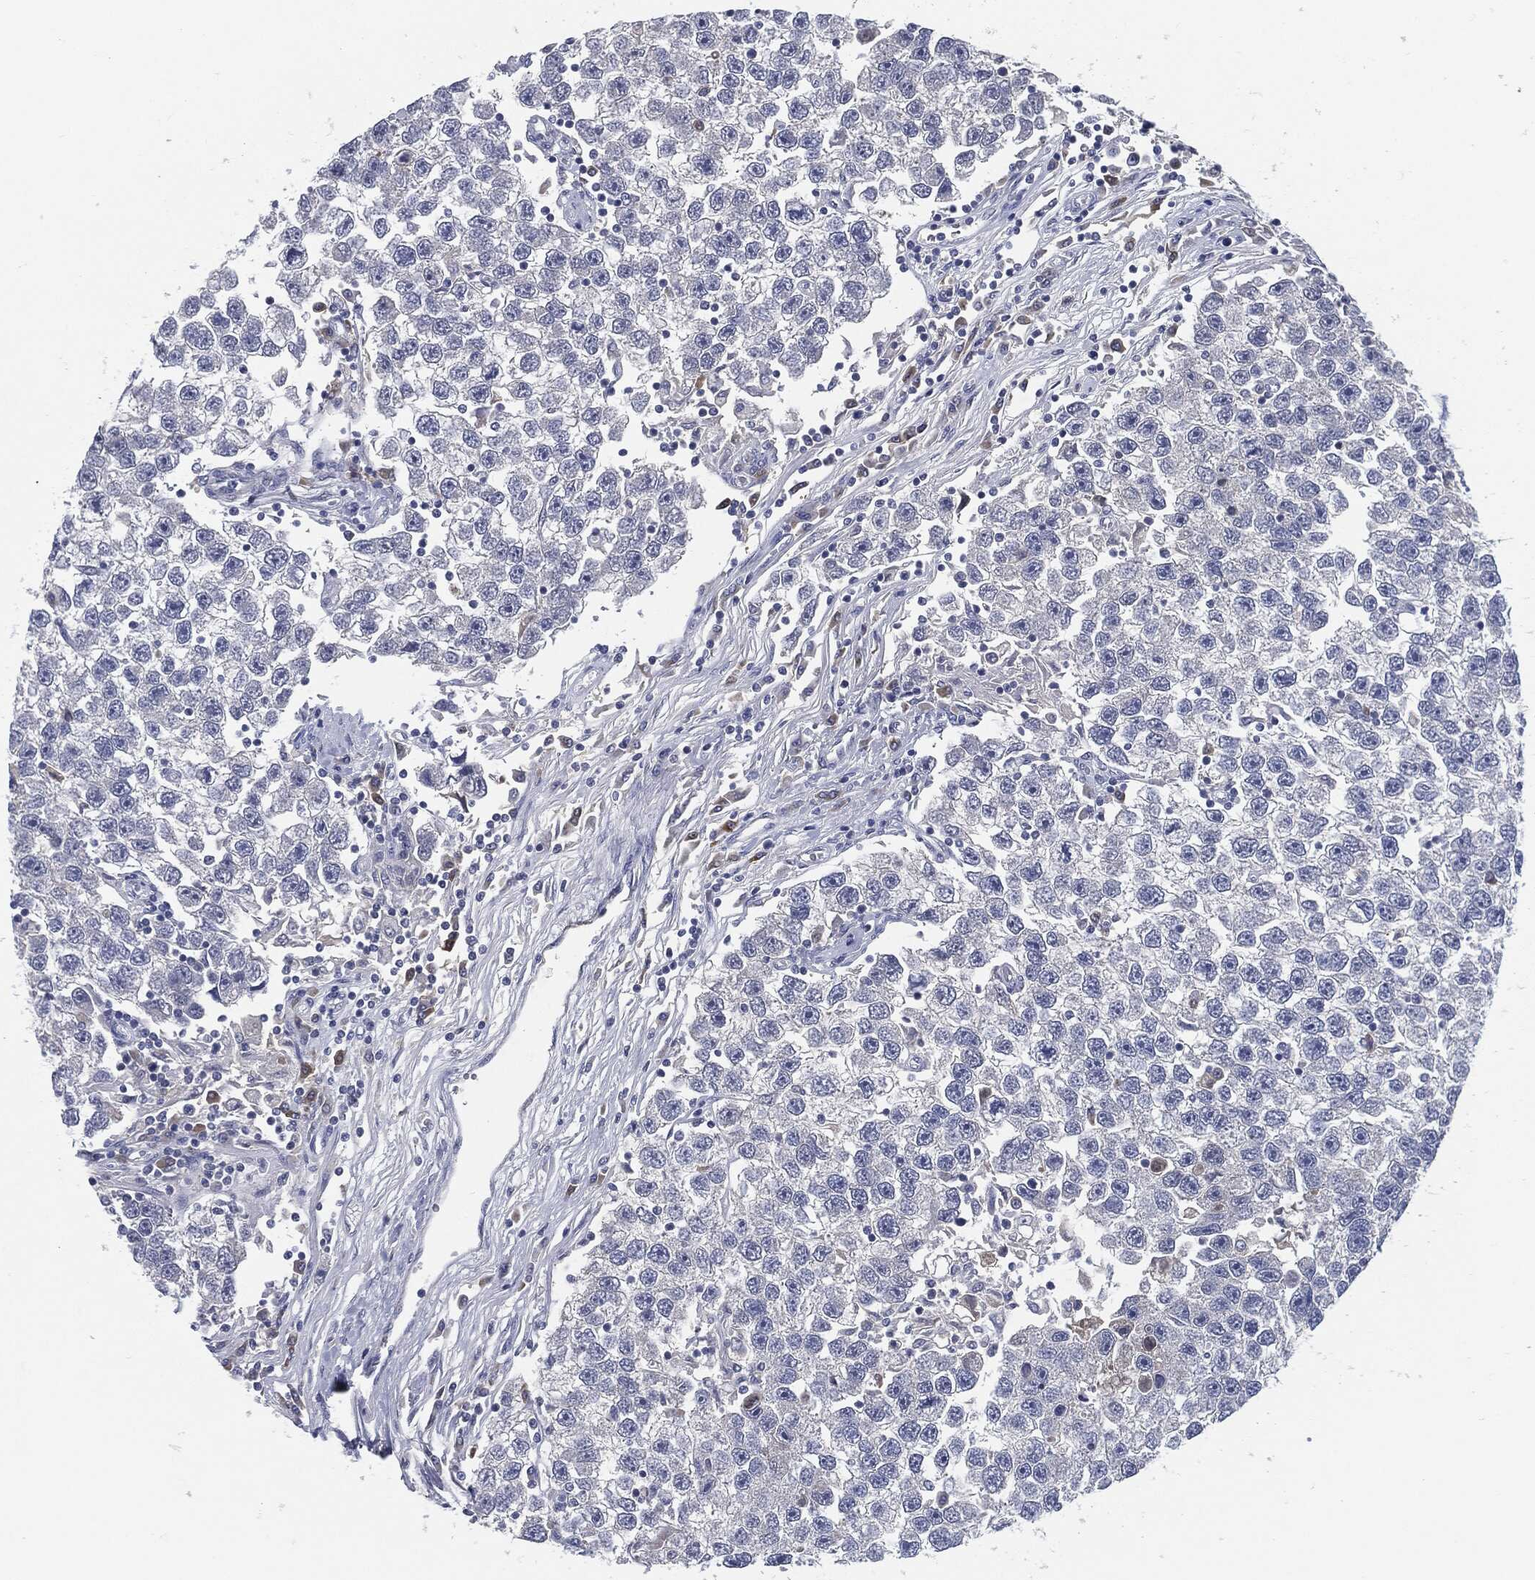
{"staining": {"intensity": "negative", "quantity": "none", "location": "none"}, "tissue": "testis cancer", "cell_type": "Tumor cells", "image_type": "cancer", "snomed": [{"axis": "morphology", "description": "Seminoma, NOS"}, {"axis": "topography", "description": "Testis"}], "caption": "Protein analysis of testis cancer (seminoma) exhibits no significant expression in tumor cells.", "gene": "MST1", "patient": {"sex": "male", "age": 26}}